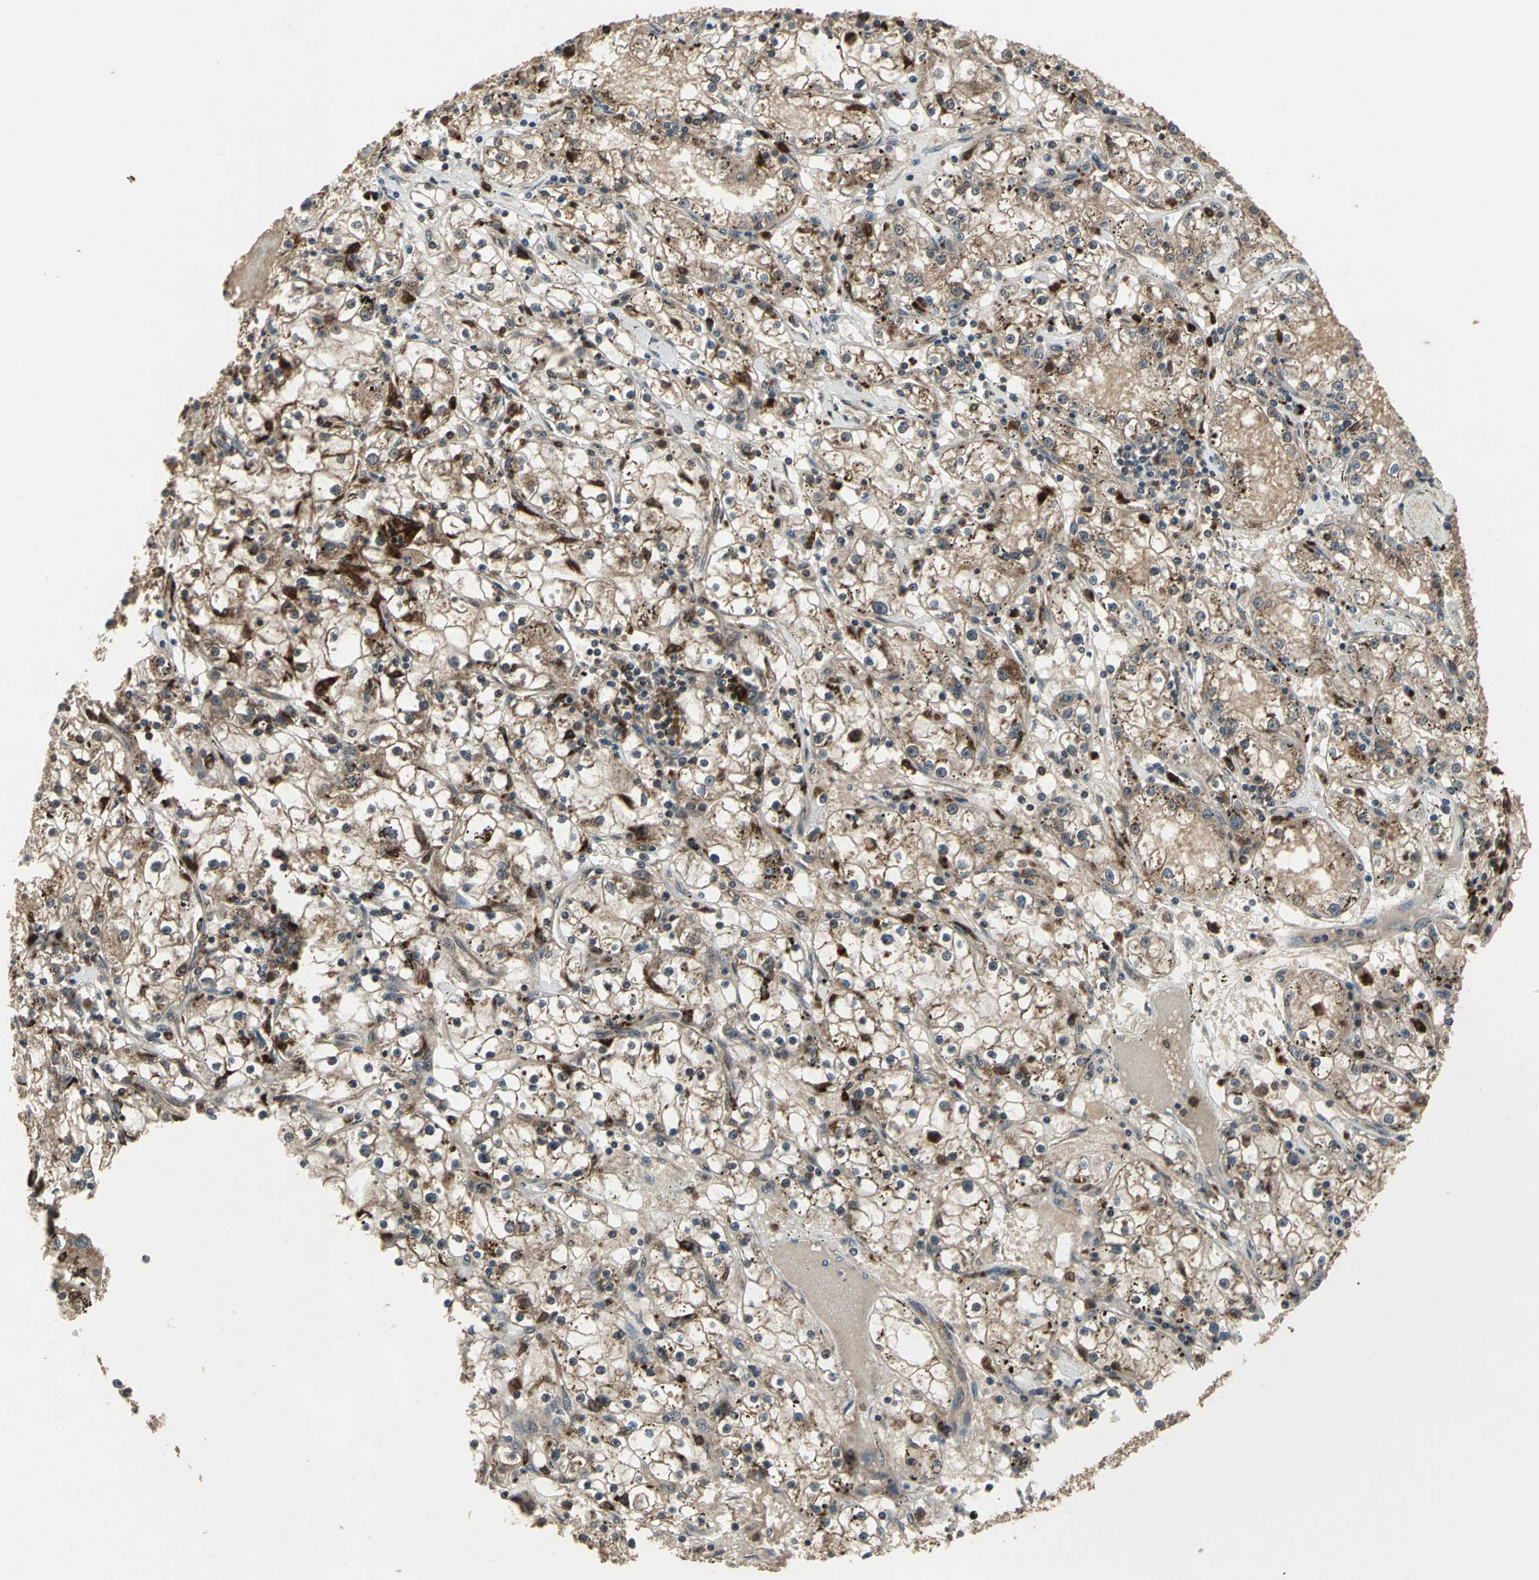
{"staining": {"intensity": "weak", "quantity": ">75%", "location": "cytoplasmic/membranous"}, "tissue": "renal cancer", "cell_type": "Tumor cells", "image_type": "cancer", "snomed": [{"axis": "morphology", "description": "Adenocarcinoma, NOS"}, {"axis": "topography", "description": "Kidney"}], "caption": "Immunohistochemical staining of human renal adenocarcinoma reveals weak cytoplasmic/membranous protein positivity in approximately >75% of tumor cells.", "gene": "PYCARD", "patient": {"sex": "male", "age": 56}}